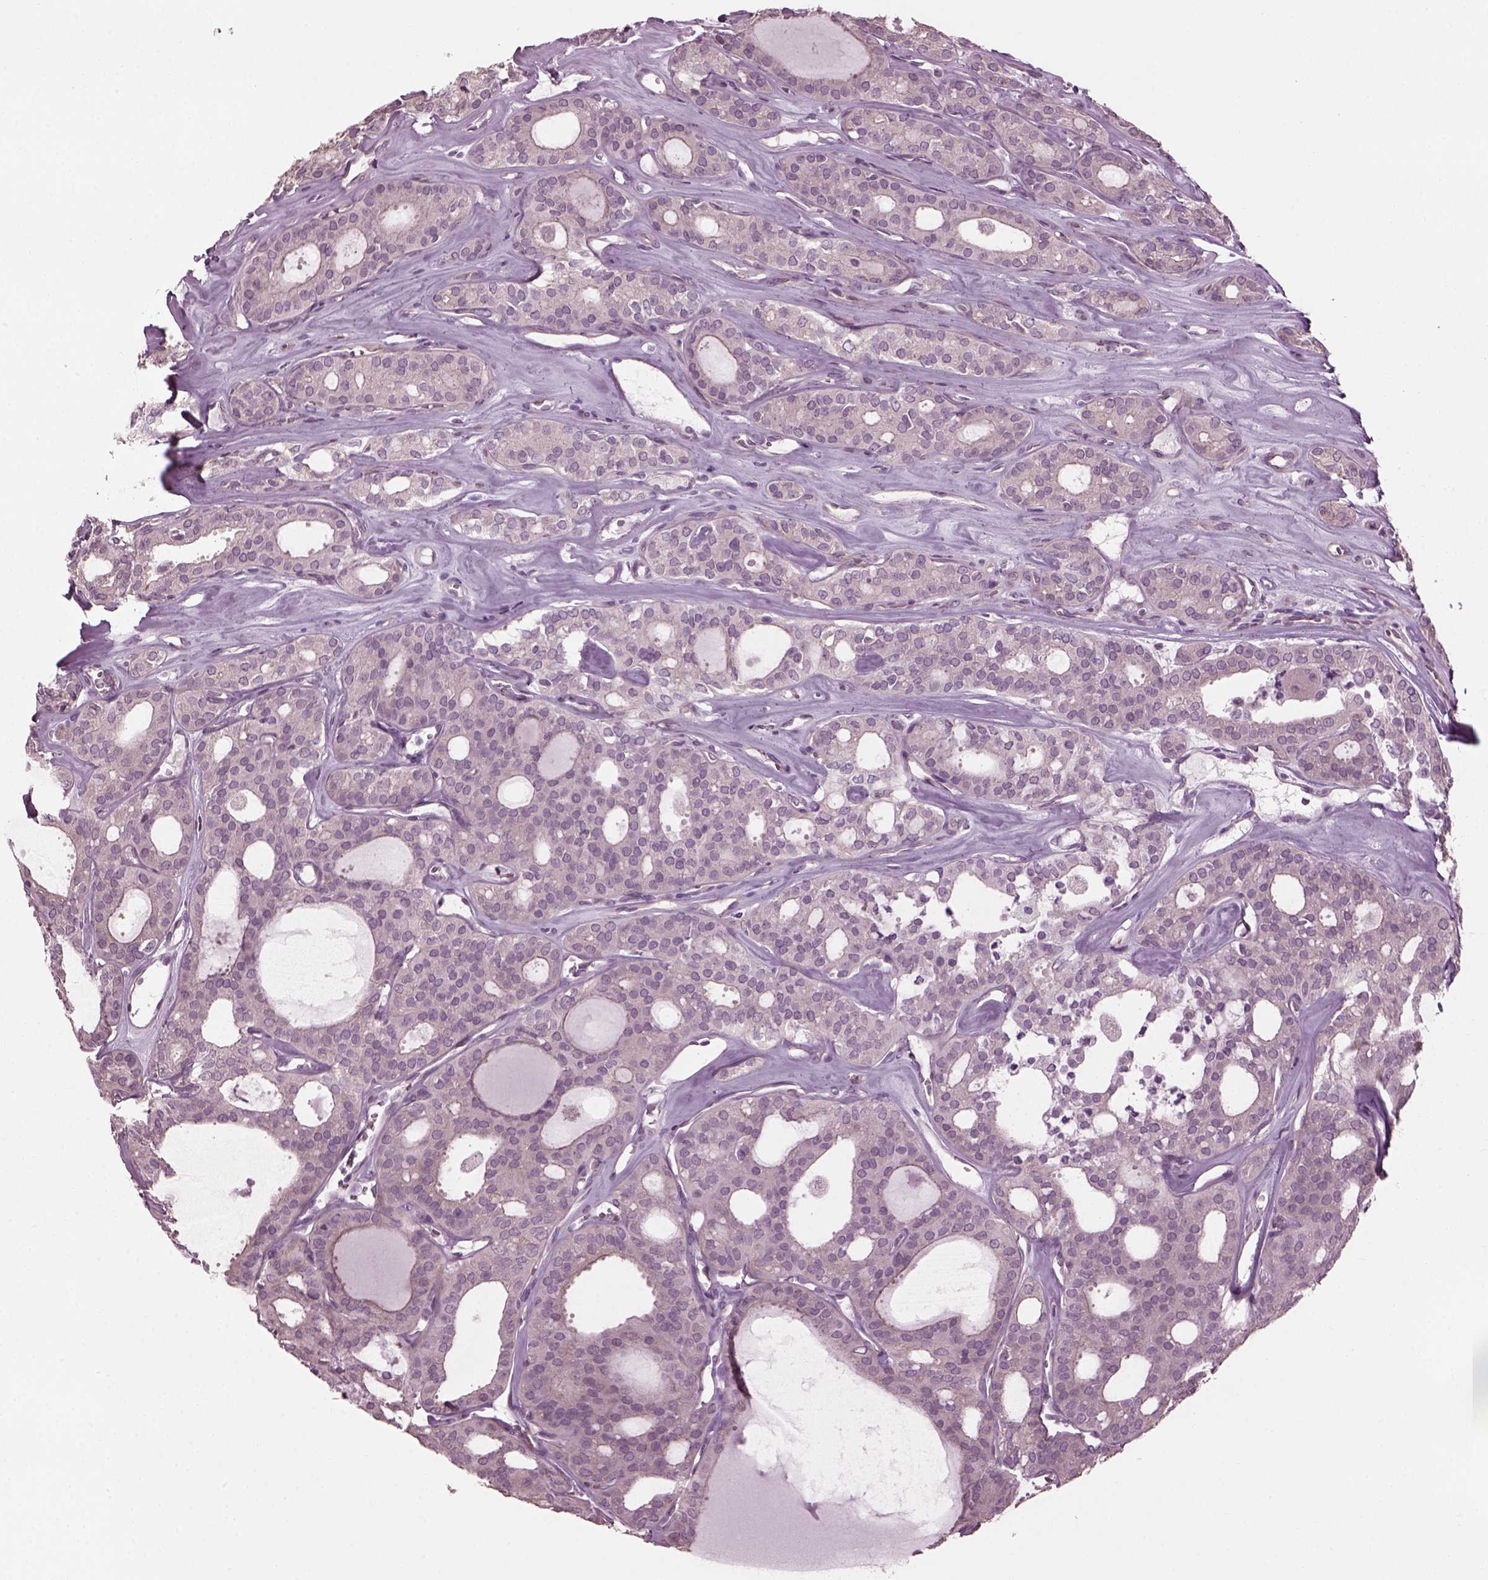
{"staining": {"intensity": "negative", "quantity": "none", "location": "none"}, "tissue": "thyroid cancer", "cell_type": "Tumor cells", "image_type": "cancer", "snomed": [{"axis": "morphology", "description": "Follicular adenoma carcinoma, NOS"}, {"axis": "topography", "description": "Thyroid gland"}], "caption": "Thyroid cancer was stained to show a protein in brown. There is no significant staining in tumor cells. (DAB IHC with hematoxylin counter stain).", "gene": "CABP5", "patient": {"sex": "male", "age": 75}}